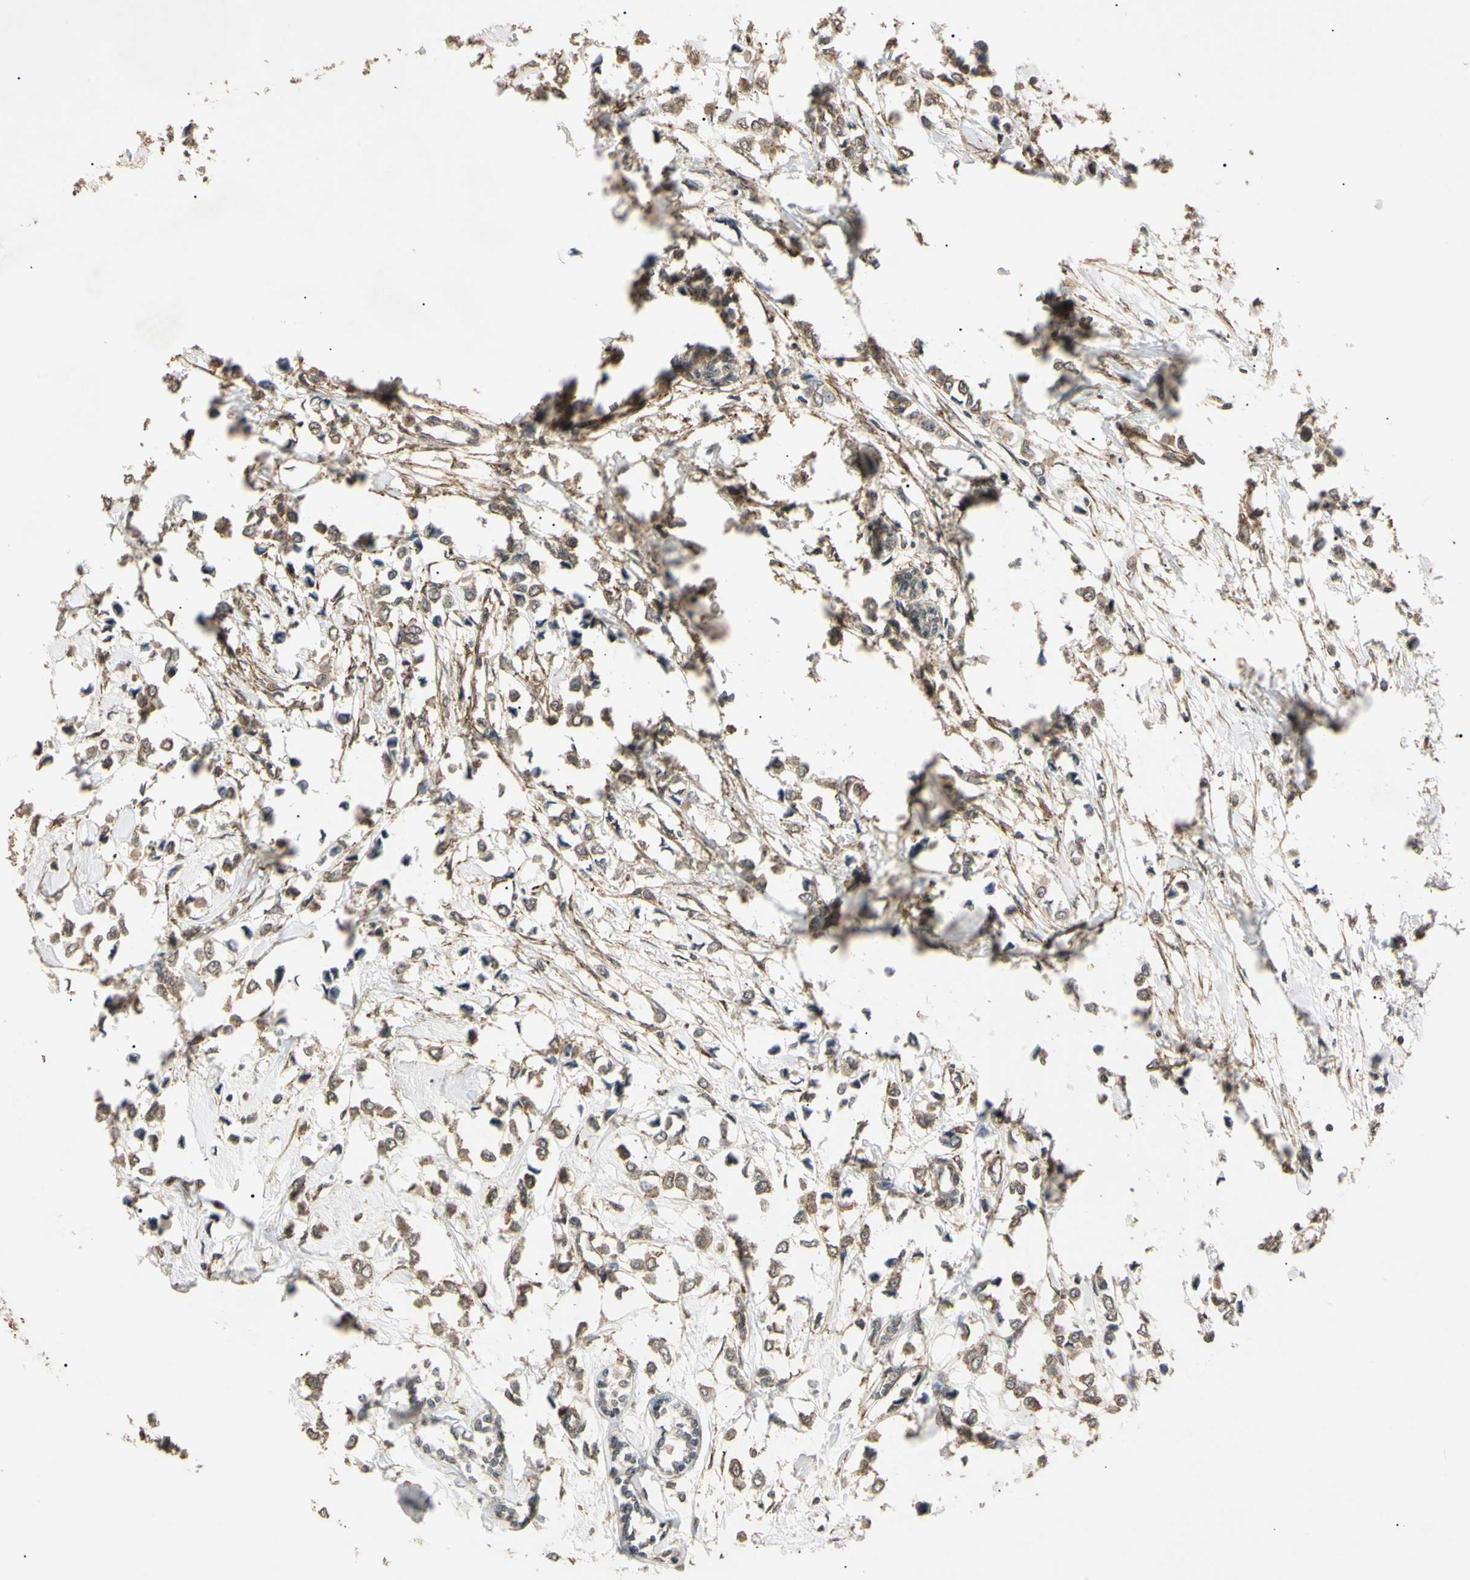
{"staining": {"intensity": "moderate", "quantity": "25%-75%", "location": "cytoplasmic/membranous"}, "tissue": "breast cancer", "cell_type": "Tumor cells", "image_type": "cancer", "snomed": [{"axis": "morphology", "description": "Lobular carcinoma"}, {"axis": "topography", "description": "Breast"}], "caption": "A micrograph showing moderate cytoplasmic/membranous staining in approximately 25%-75% of tumor cells in breast lobular carcinoma, as visualized by brown immunohistochemical staining.", "gene": "EPN1", "patient": {"sex": "female", "age": 51}}